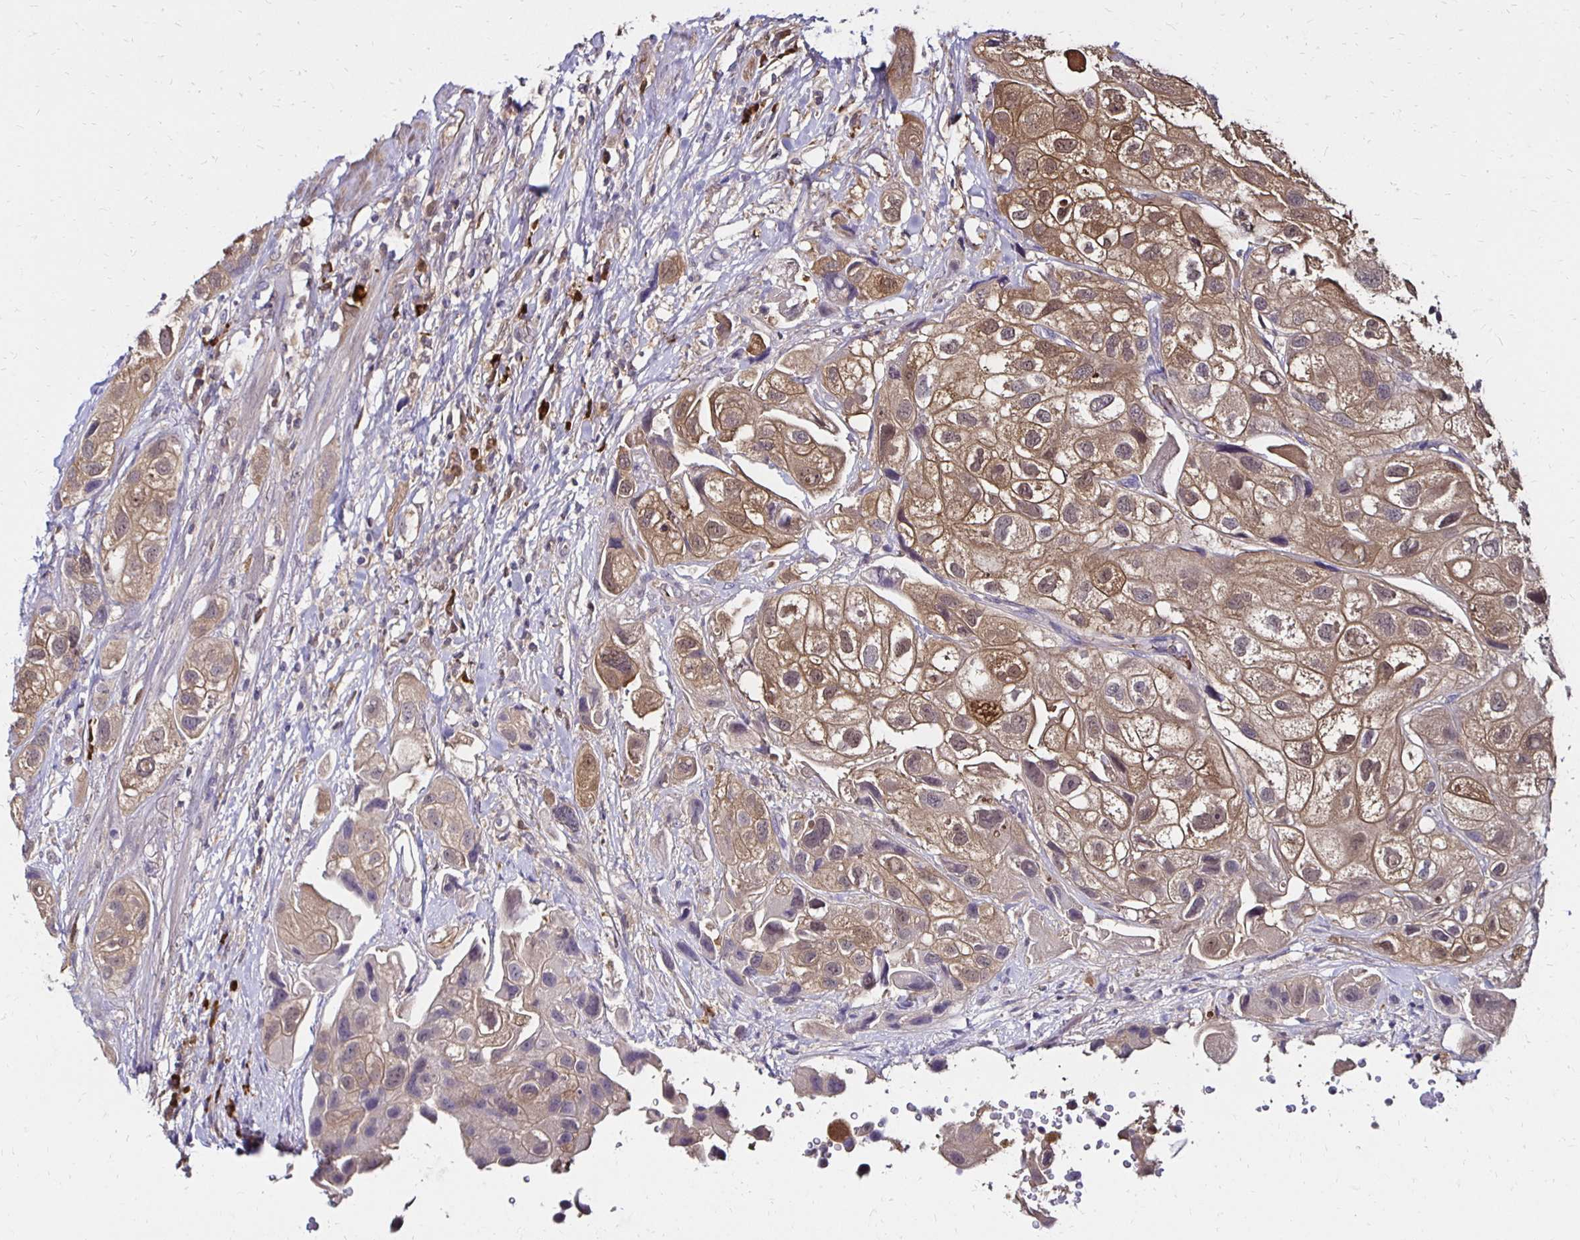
{"staining": {"intensity": "weak", "quantity": ">75%", "location": "cytoplasmic/membranous"}, "tissue": "urothelial cancer", "cell_type": "Tumor cells", "image_type": "cancer", "snomed": [{"axis": "morphology", "description": "Urothelial carcinoma, High grade"}, {"axis": "topography", "description": "Urinary bladder"}], "caption": "Immunohistochemical staining of human urothelial carcinoma (high-grade) displays weak cytoplasmic/membranous protein positivity in about >75% of tumor cells. (IHC, brightfield microscopy, high magnification).", "gene": "TXN", "patient": {"sex": "female", "age": 64}}